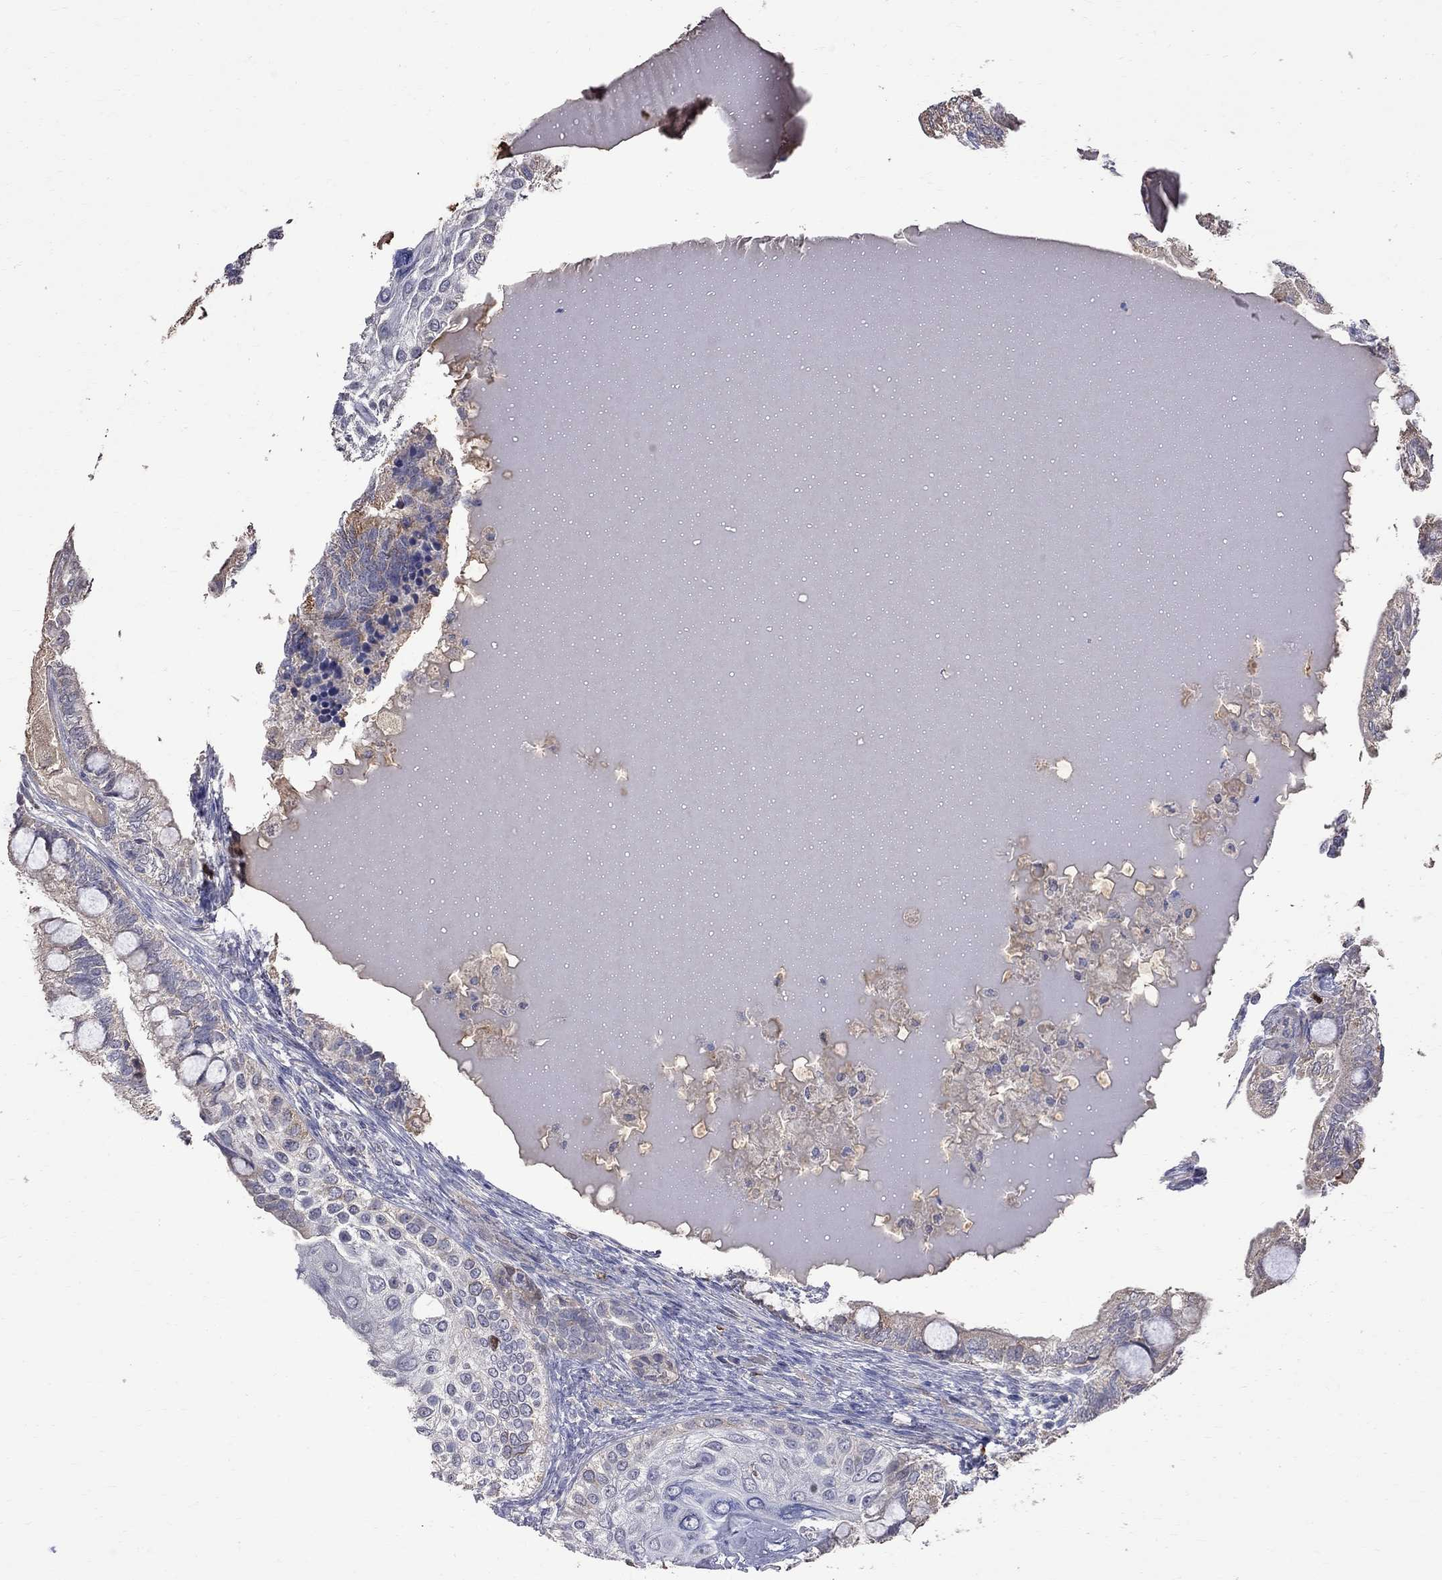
{"staining": {"intensity": "weak", "quantity": "<25%", "location": "cytoplasmic/membranous"}, "tissue": "testis cancer", "cell_type": "Tumor cells", "image_type": "cancer", "snomed": [{"axis": "morphology", "description": "Seminoma, NOS"}, {"axis": "morphology", "description": "Carcinoma, Embryonal, NOS"}, {"axis": "topography", "description": "Testis"}], "caption": "A high-resolution micrograph shows immunohistochemistry staining of testis cancer (embryonal carcinoma), which displays no significant expression in tumor cells.", "gene": "CKAP2", "patient": {"sex": "male", "age": 41}}